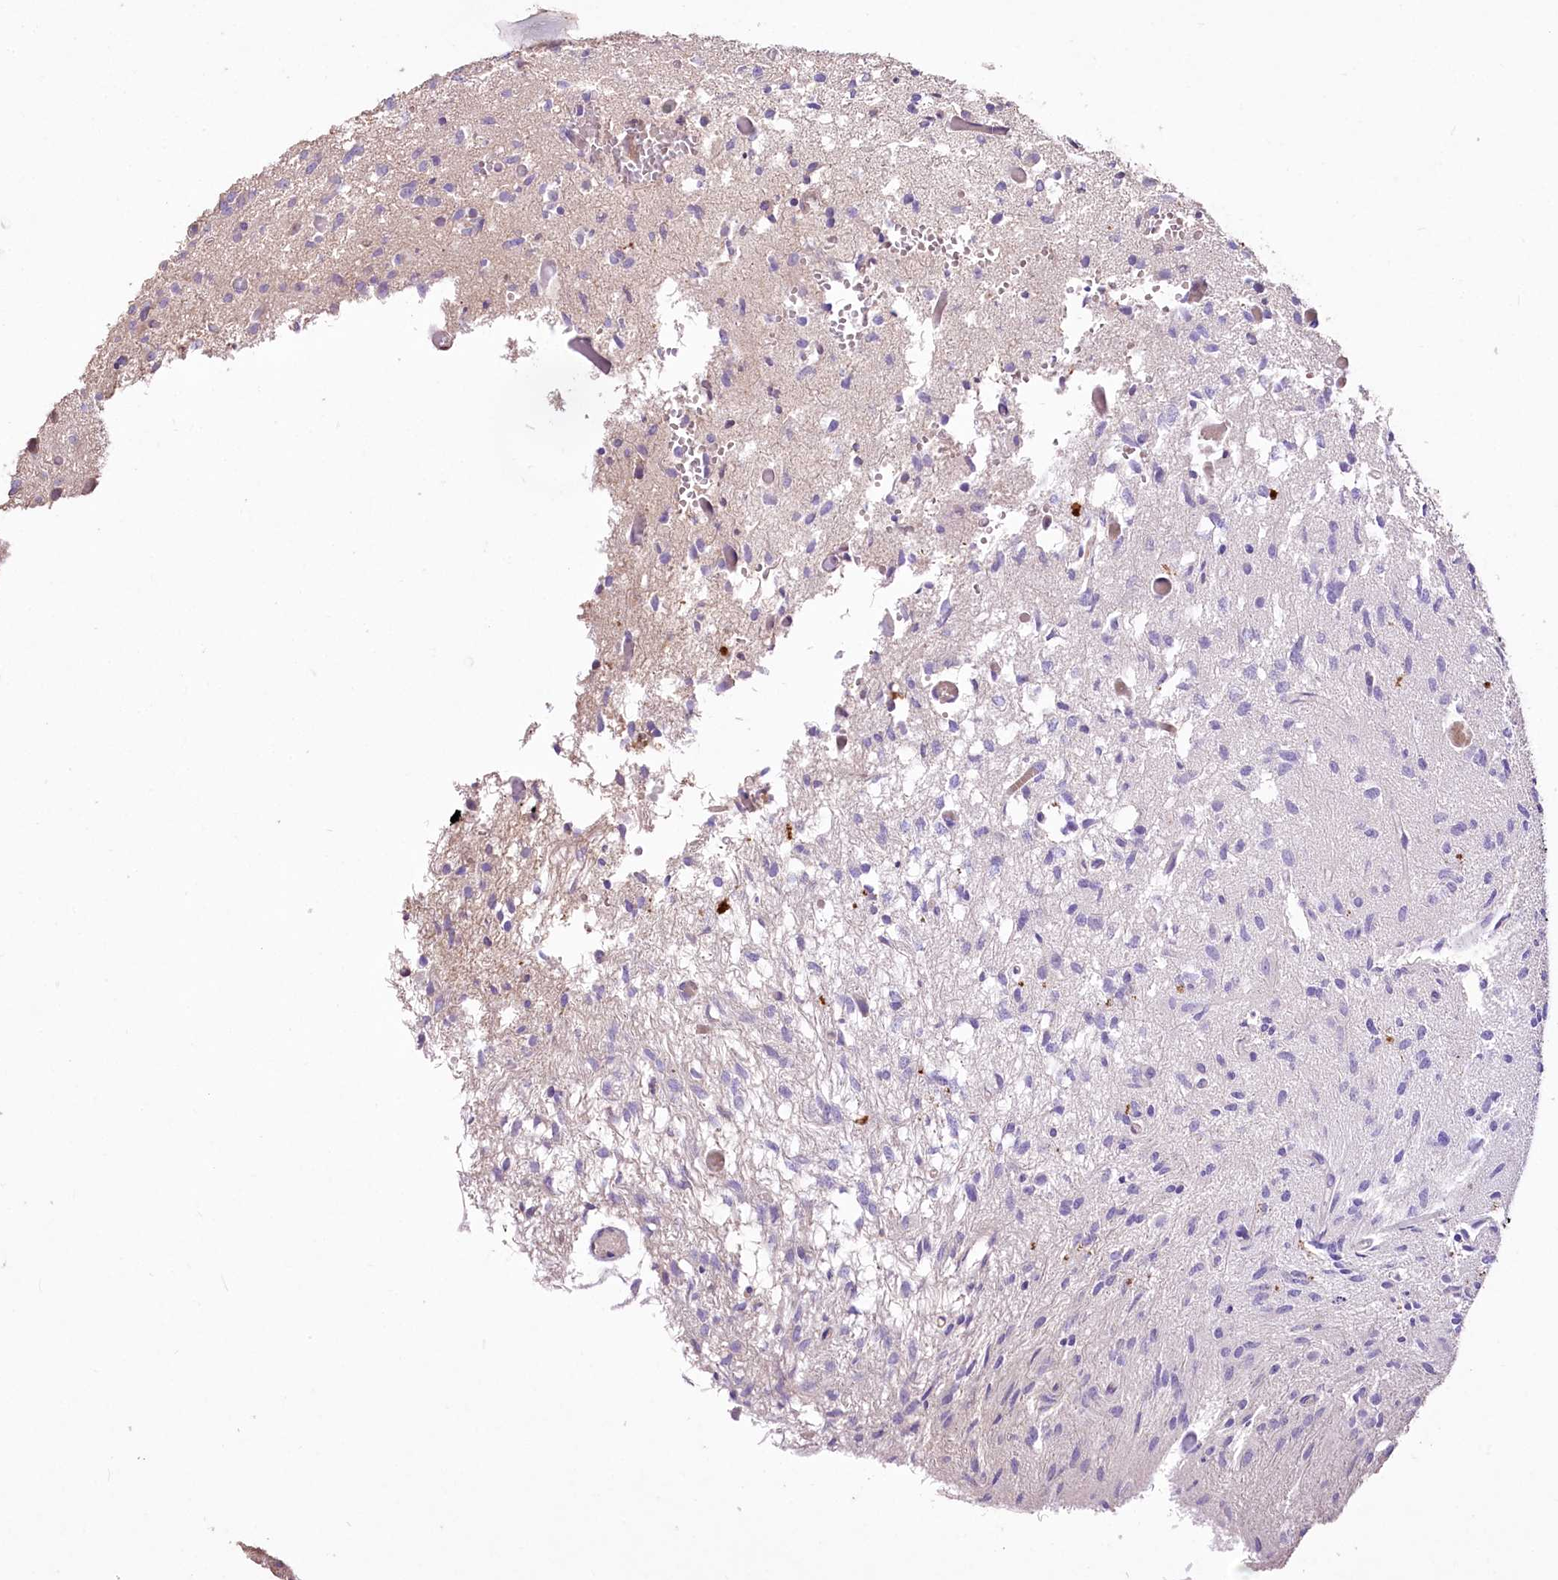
{"staining": {"intensity": "negative", "quantity": "none", "location": "none"}, "tissue": "glioma", "cell_type": "Tumor cells", "image_type": "cancer", "snomed": [{"axis": "morphology", "description": "Glioma, malignant, High grade"}, {"axis": "topography", "description": "Brain"}], "caption": "The histopathology image reveals no significant positivity in tumor cells of high-grade glioma (malignant).", "gene": "PCYOX1L", "patient": {"sex": "female", "age": 59}}